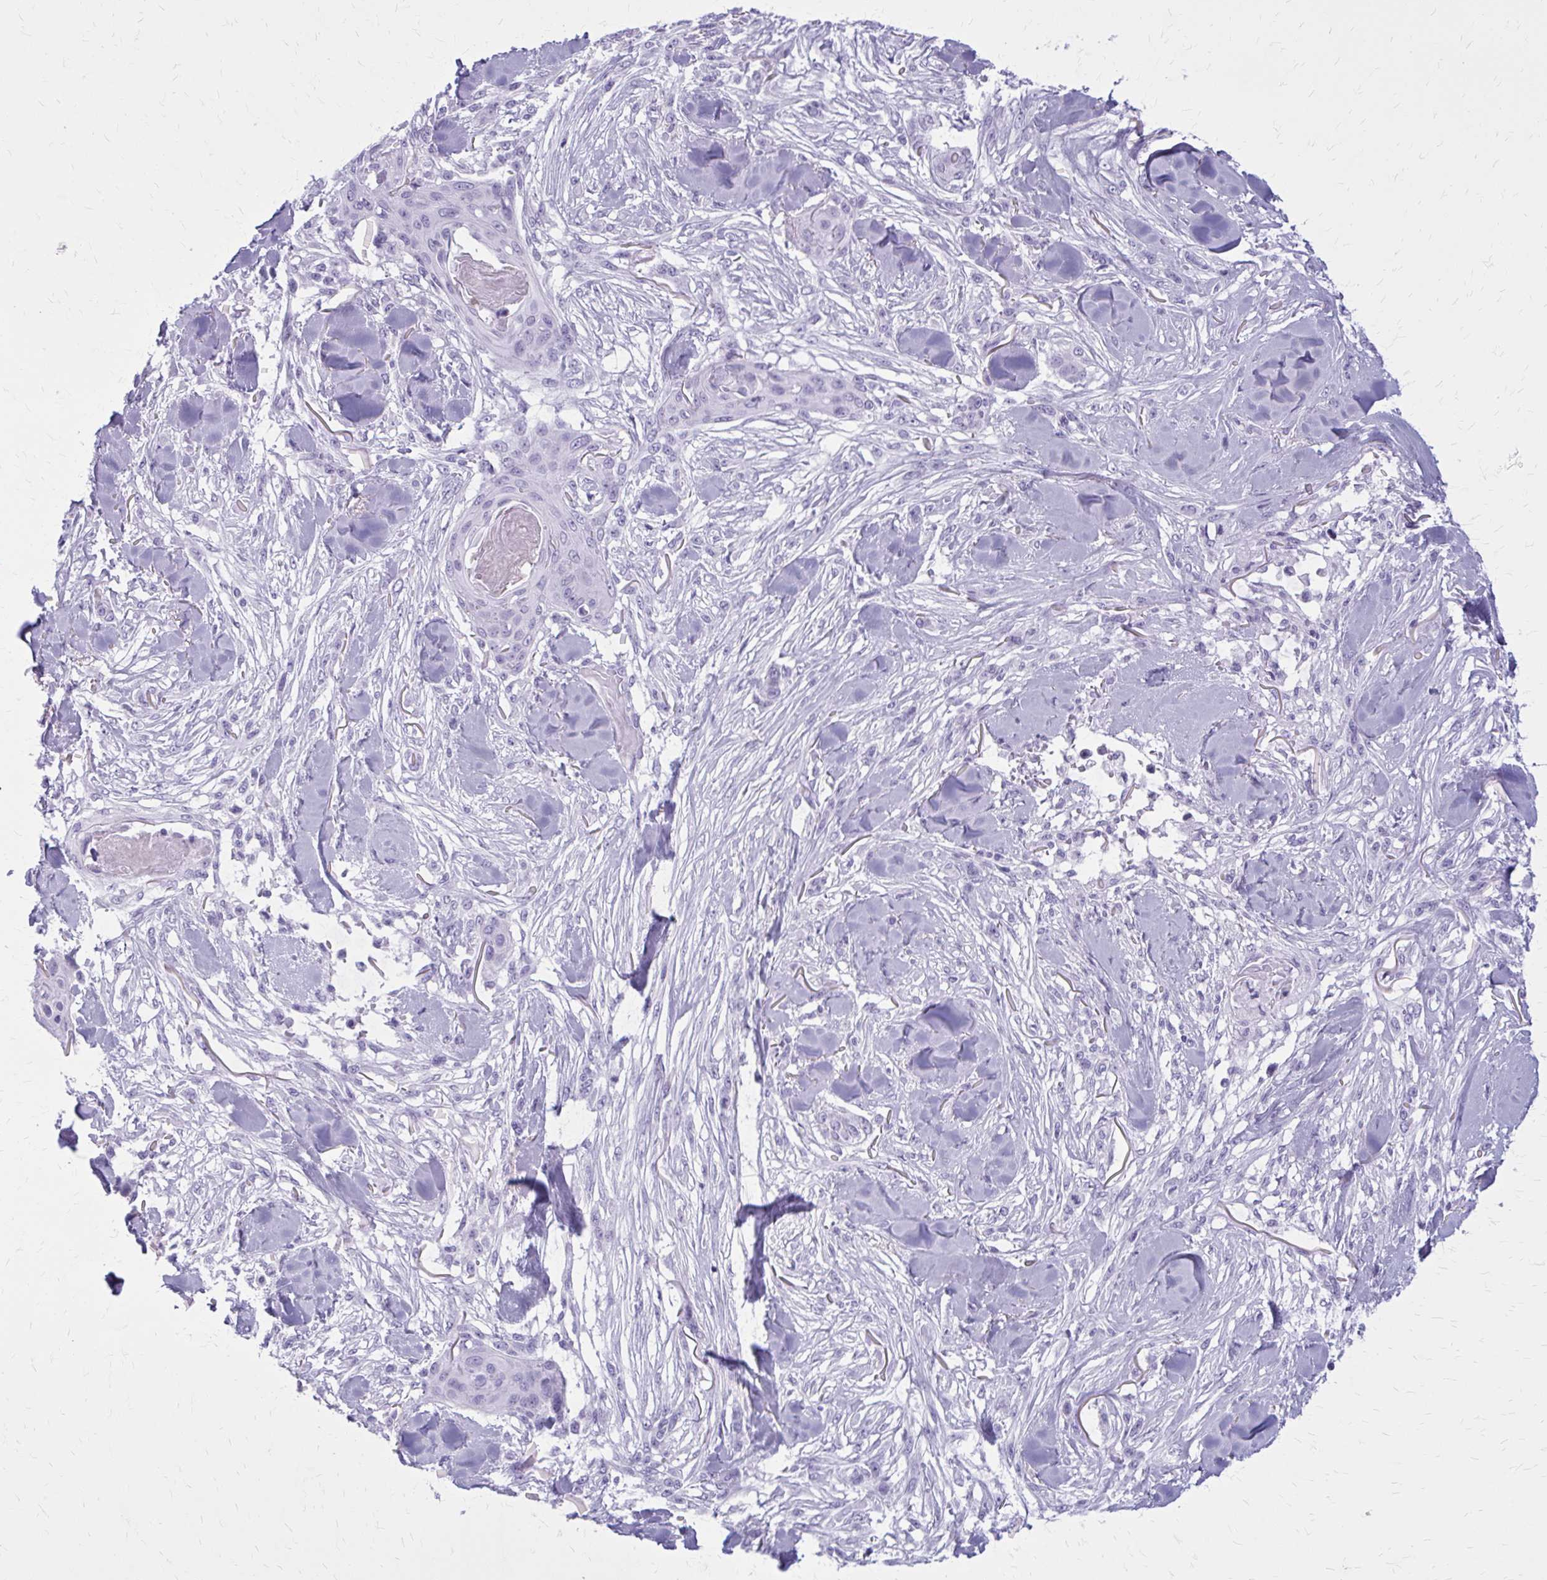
{"staining": {"intensity": "negative", "quantity": "none", "location": "none"}, "tissue": "skin cancer", "cell_type": "Tumor cells", "image_type": "cancer", "snomed": [{"axis": "morphology", "description": "Squamous cell carcinoma, NOS"}, {"axis": "topography", "description": "Skin"}], "caption": "DAB (3,3'-diaminobenzidine) immunohistochemical staining of human squamous cell carcinoma (skin) exhibits no significant staining in tumor cells.", "gene": "ZDHHC7", "patient": {"sex": "female", "age": 59}}